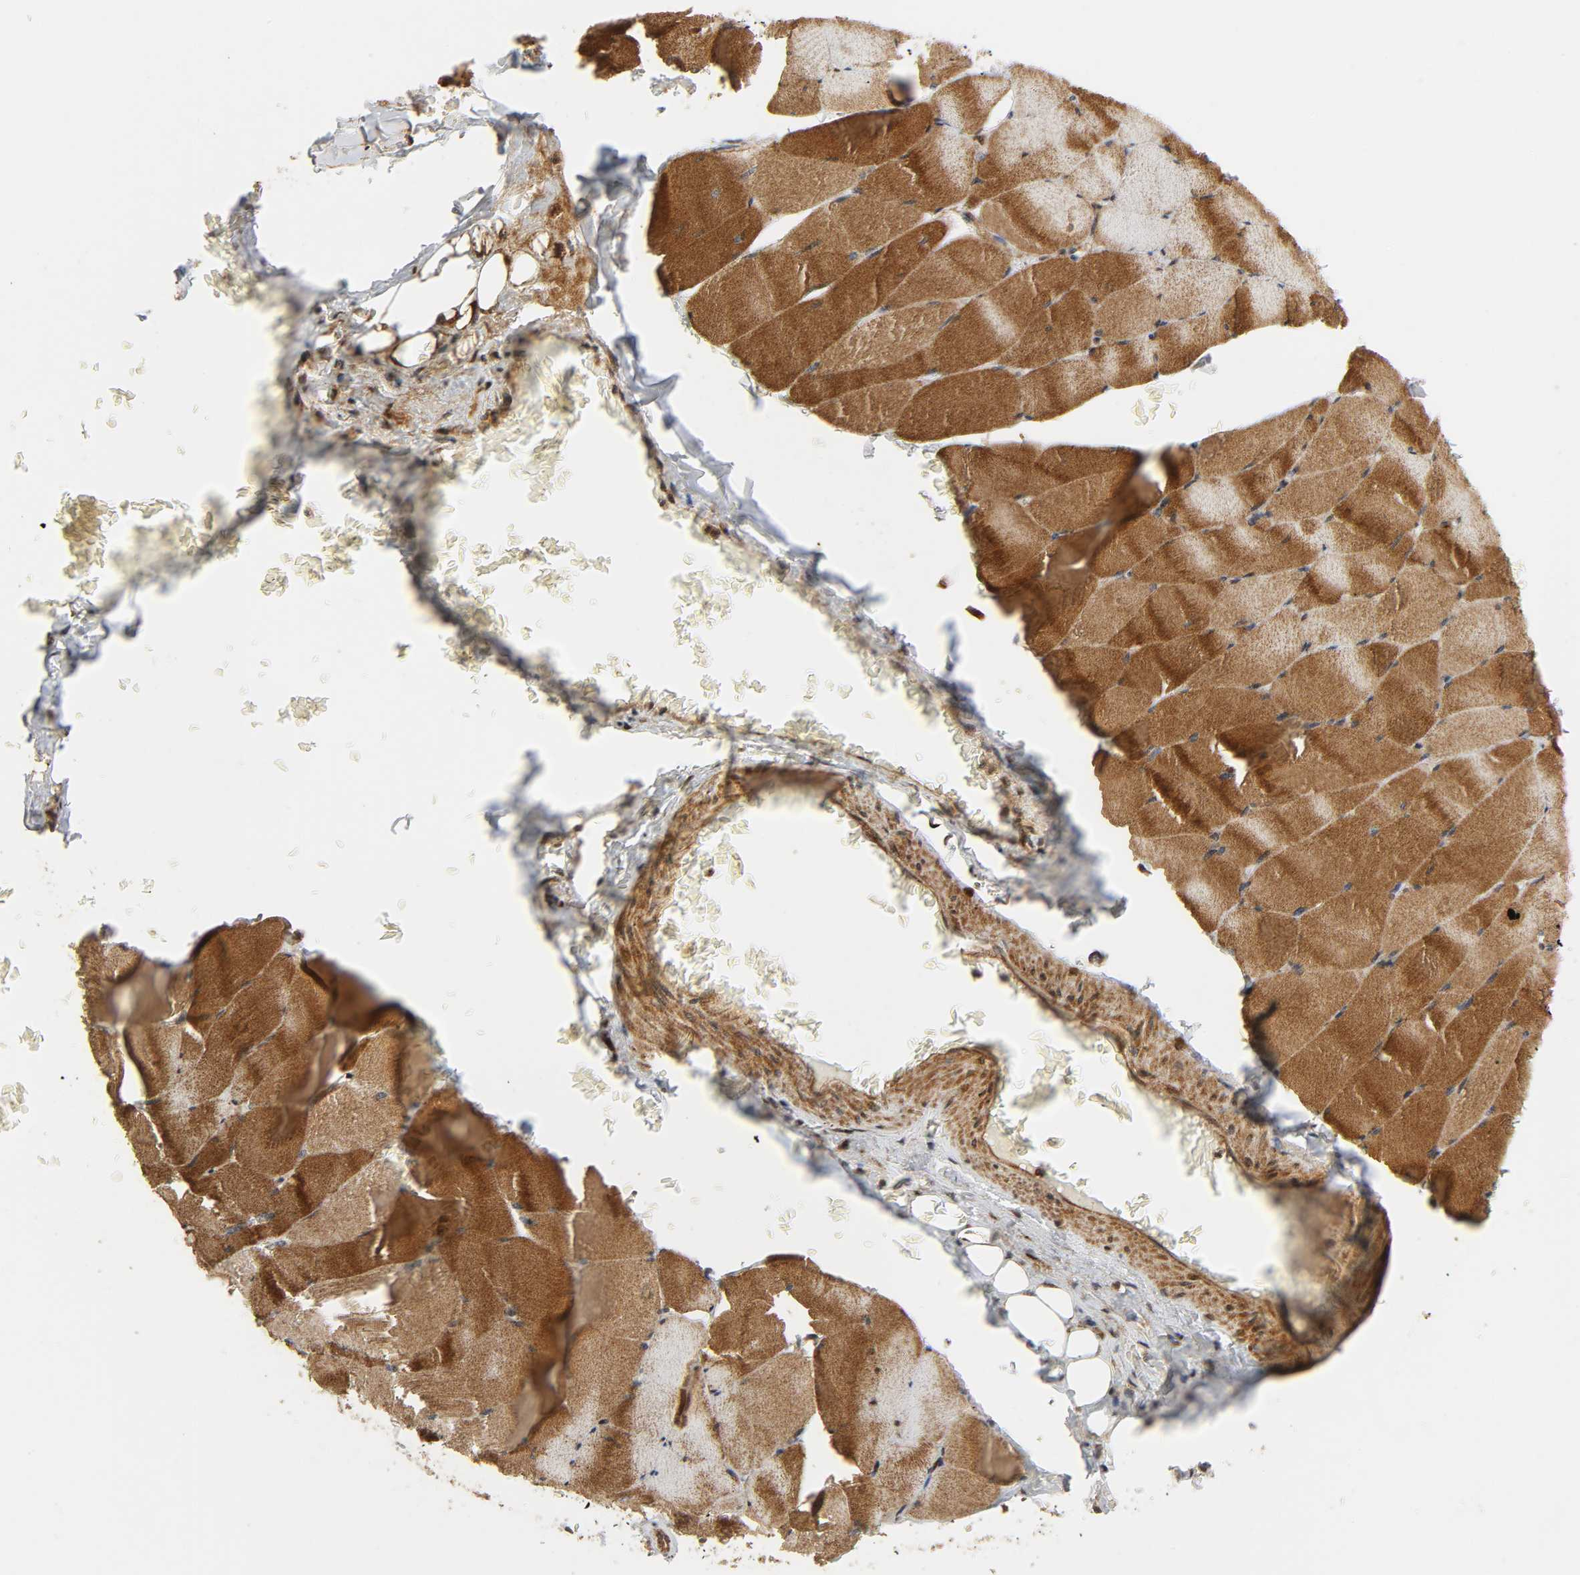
{"staining": {"intensity": "moderate", "quantity": ">75%", "location": "cytoplasmic/membranous"}, "tissue": "skeletal muscle", "cell_type": "Myocytes", "image_type": "normal", "snomed": [{"axis": "morphology", "description": "Normal tissue, NOS"}, {"axis": "topography", "description": "Skeletal muscle"}], "caption": "Myocytes exhibit medium levels of moderate cytoplasmic/membranous expression in about >75% of cells in normal human skeletal muscle.", "gene": "CHUK", "patient": {"sex": "male", "age": 62}}